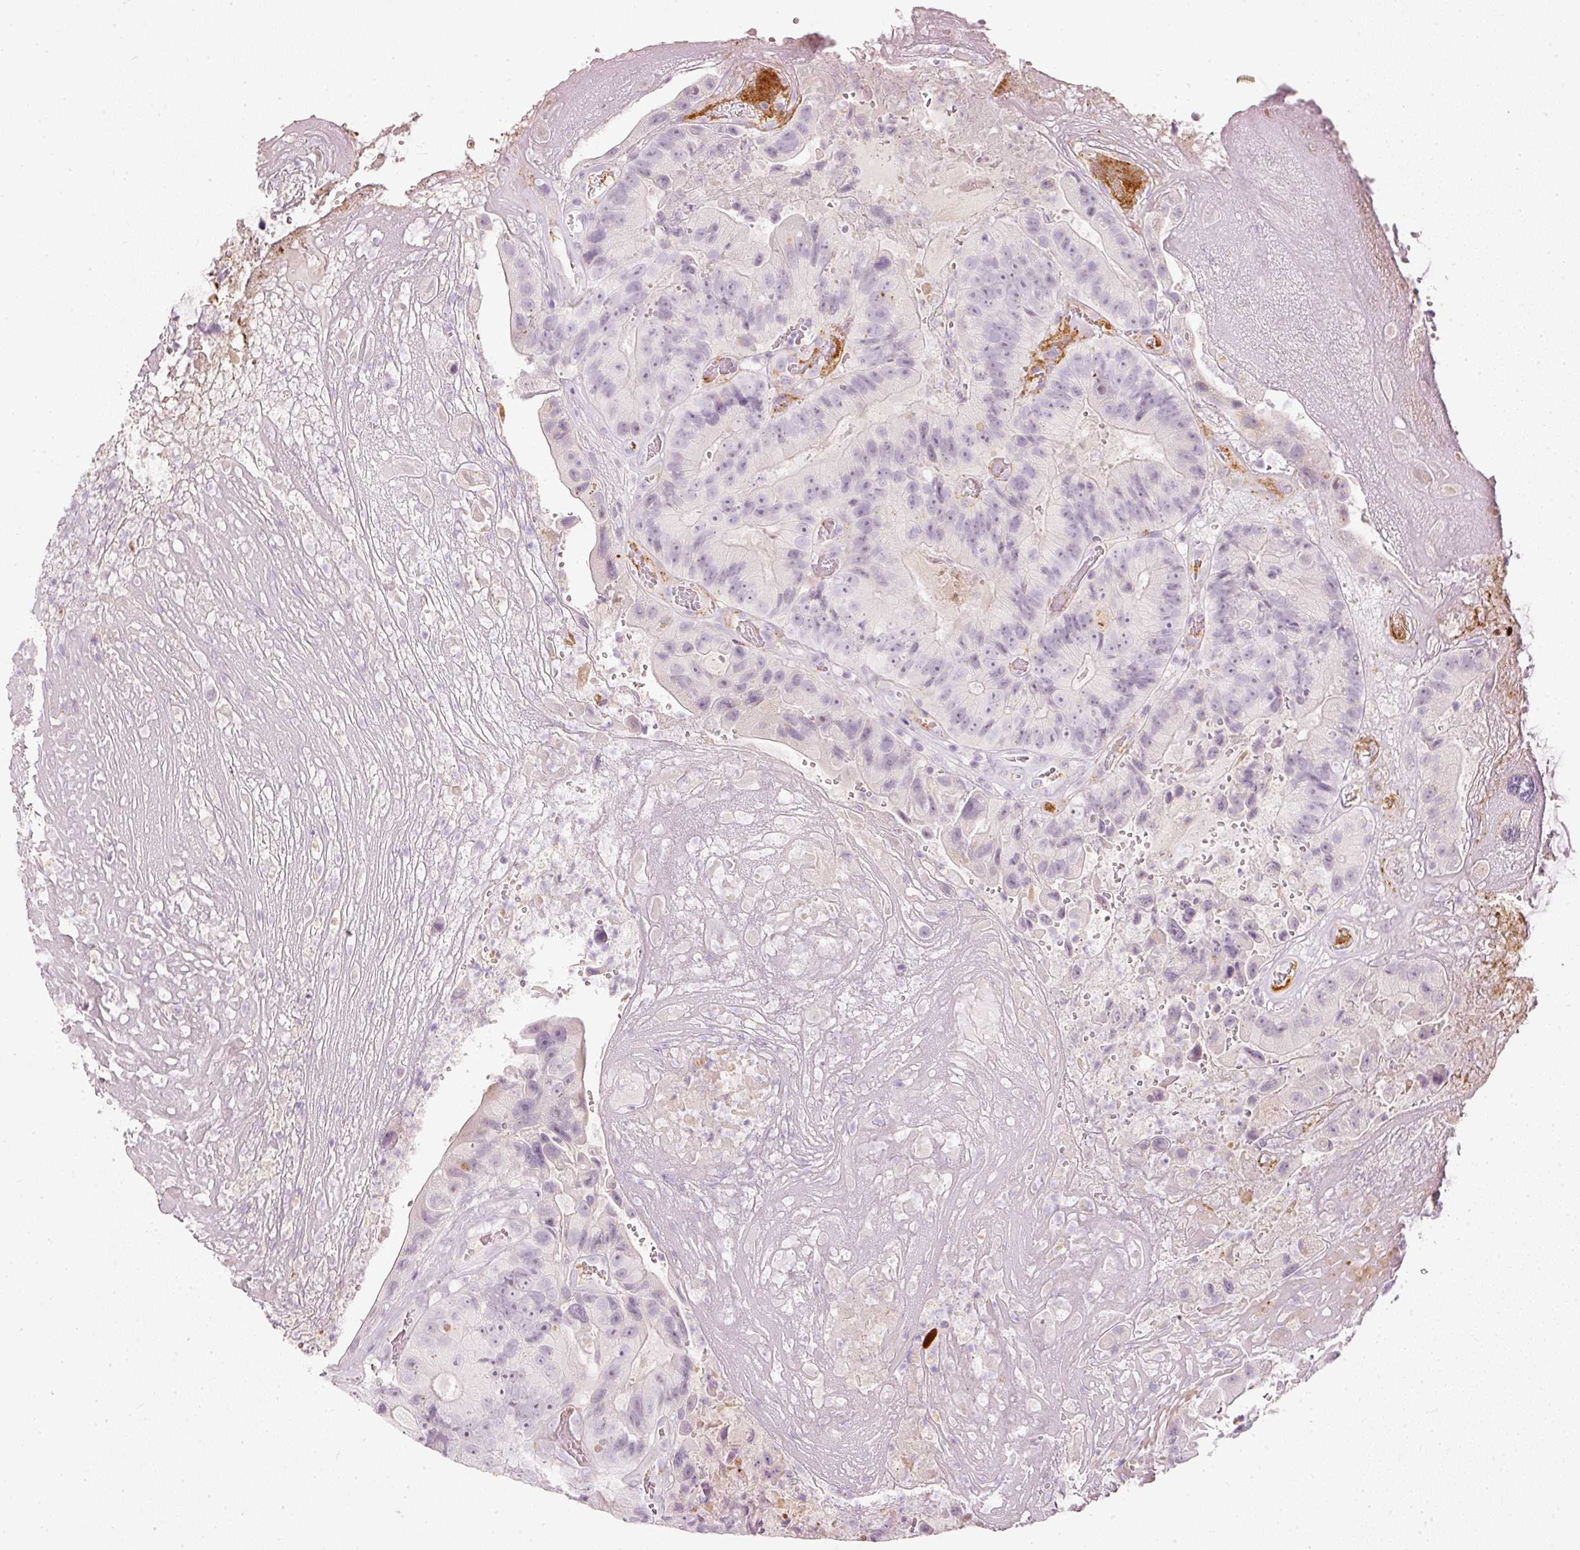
{"staining": {"intensity": "negative", "quantity": "none", "location": "none"}, "tissue": "colorectal cancer", "cell_type": "Tumor cells", "image_type": "cancer", "snomed": [{"axis": "morphology", "description": "Adenocarcinoma, NOS"}, {"axis": "topography", "description": "Colon"}], "caption": "This is a photomicrograph of immunohistochemistry (IHC) staining of colorectal cancer, which shows no staining in tumor cells.", "gene": "LECT2", "patient": {"sex": "female", "age": 86}}